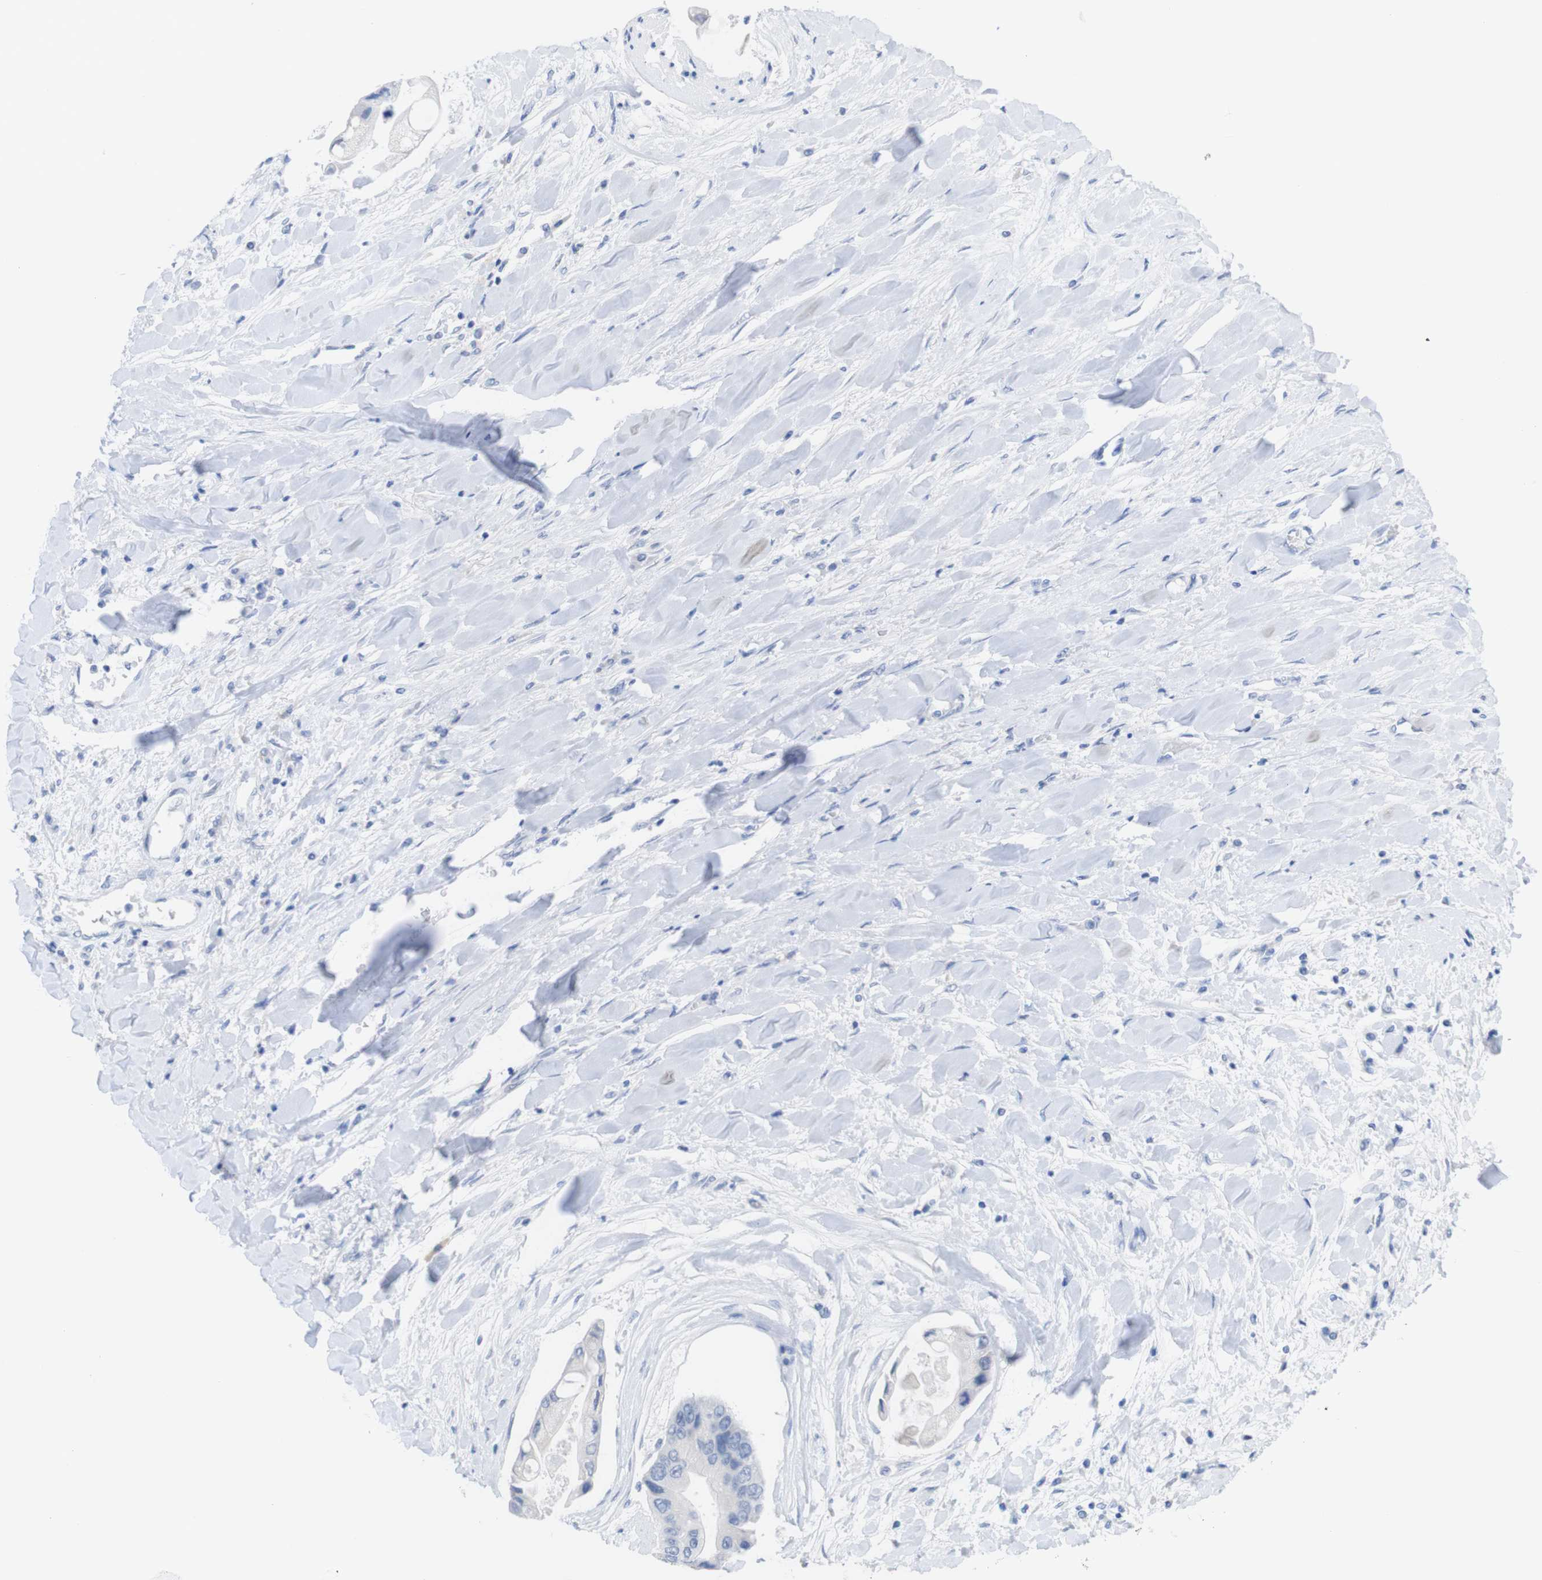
{"staining": {"intensity": "negative", "quantity": "none", "location": "none"}, "tissue": "liver cancer", "cell_type": "Tumor cells", "image_type": "cancer", "snomed": [{"axis": "morphology", "description": "Cholangiocarcinoma"}, {"axis": "topography", "description": "Liver"}], "caption": "DAB (3,3'-diaminobenzidine) immunohistochemical staining of liver cholangiocarcinoma reveals no significant staining in tumor cells. (DAB immunohistochemistry, high magnification).", "gene": "PNMA1", "patient": {"sex": "male", "age": 50}}